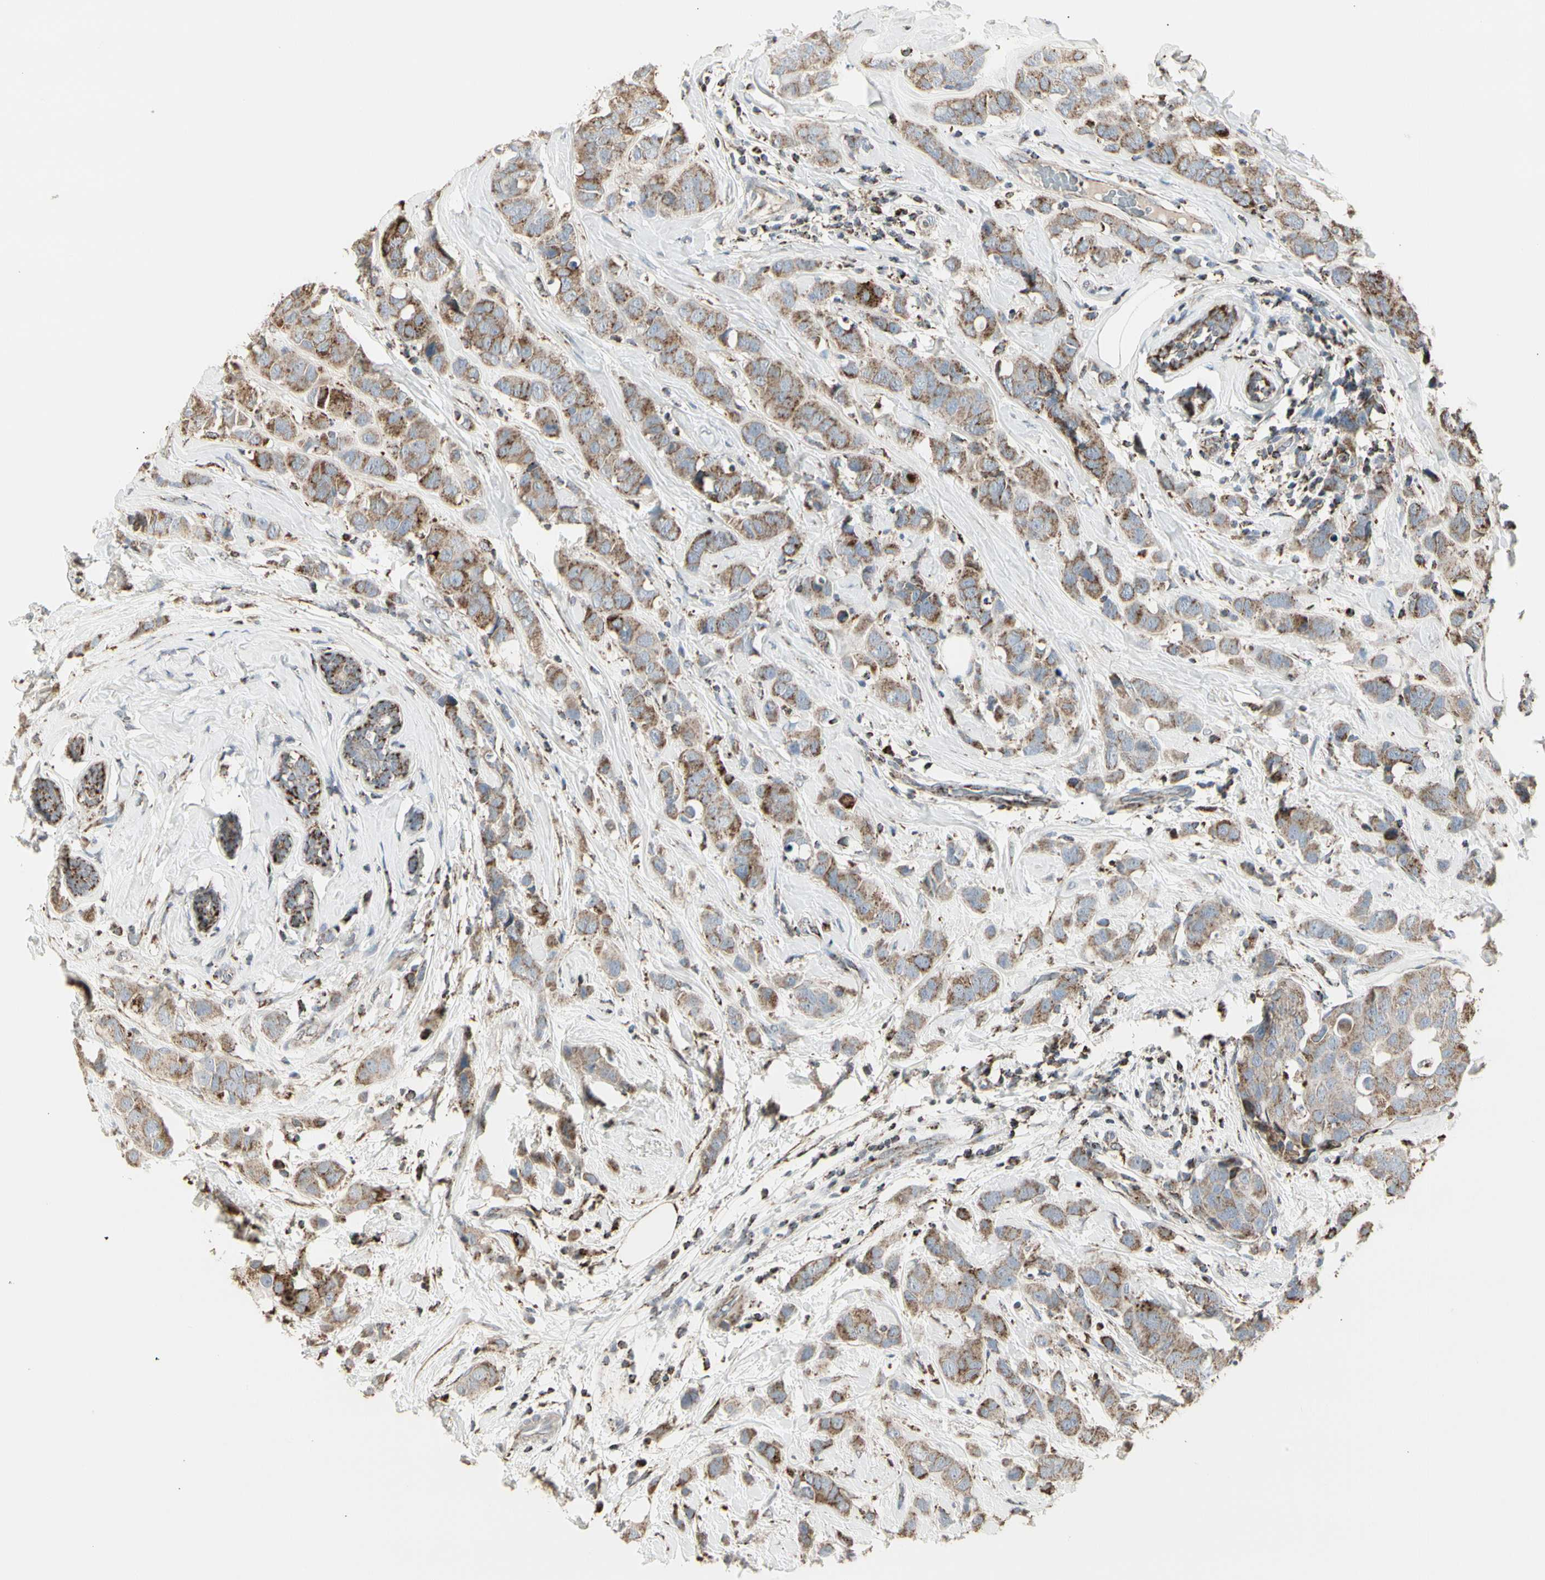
{"staining": {"intensity": "moderate", "quantity": ">75%", "location": "cytoplasmic/membranous"}, "tissue": "breast cancer", "cell_type": "Tumor cells", "image_type": "cancer", "snomed": [{"axis": "morphology", "description": "Normal tissue, NOS"}, {"axis": "morphology", "description": "Duct carcinoma"}, {"axis": "topography", "description": "Breast"}], "caption": "Protein staining demonstrates moderate cytoplasmic/membranous expression in about >75% of tumor cells in intraductal carcinoma (breast).", "gene": "TMEM176A", "patient": {"sex": "female", "age": 50}}